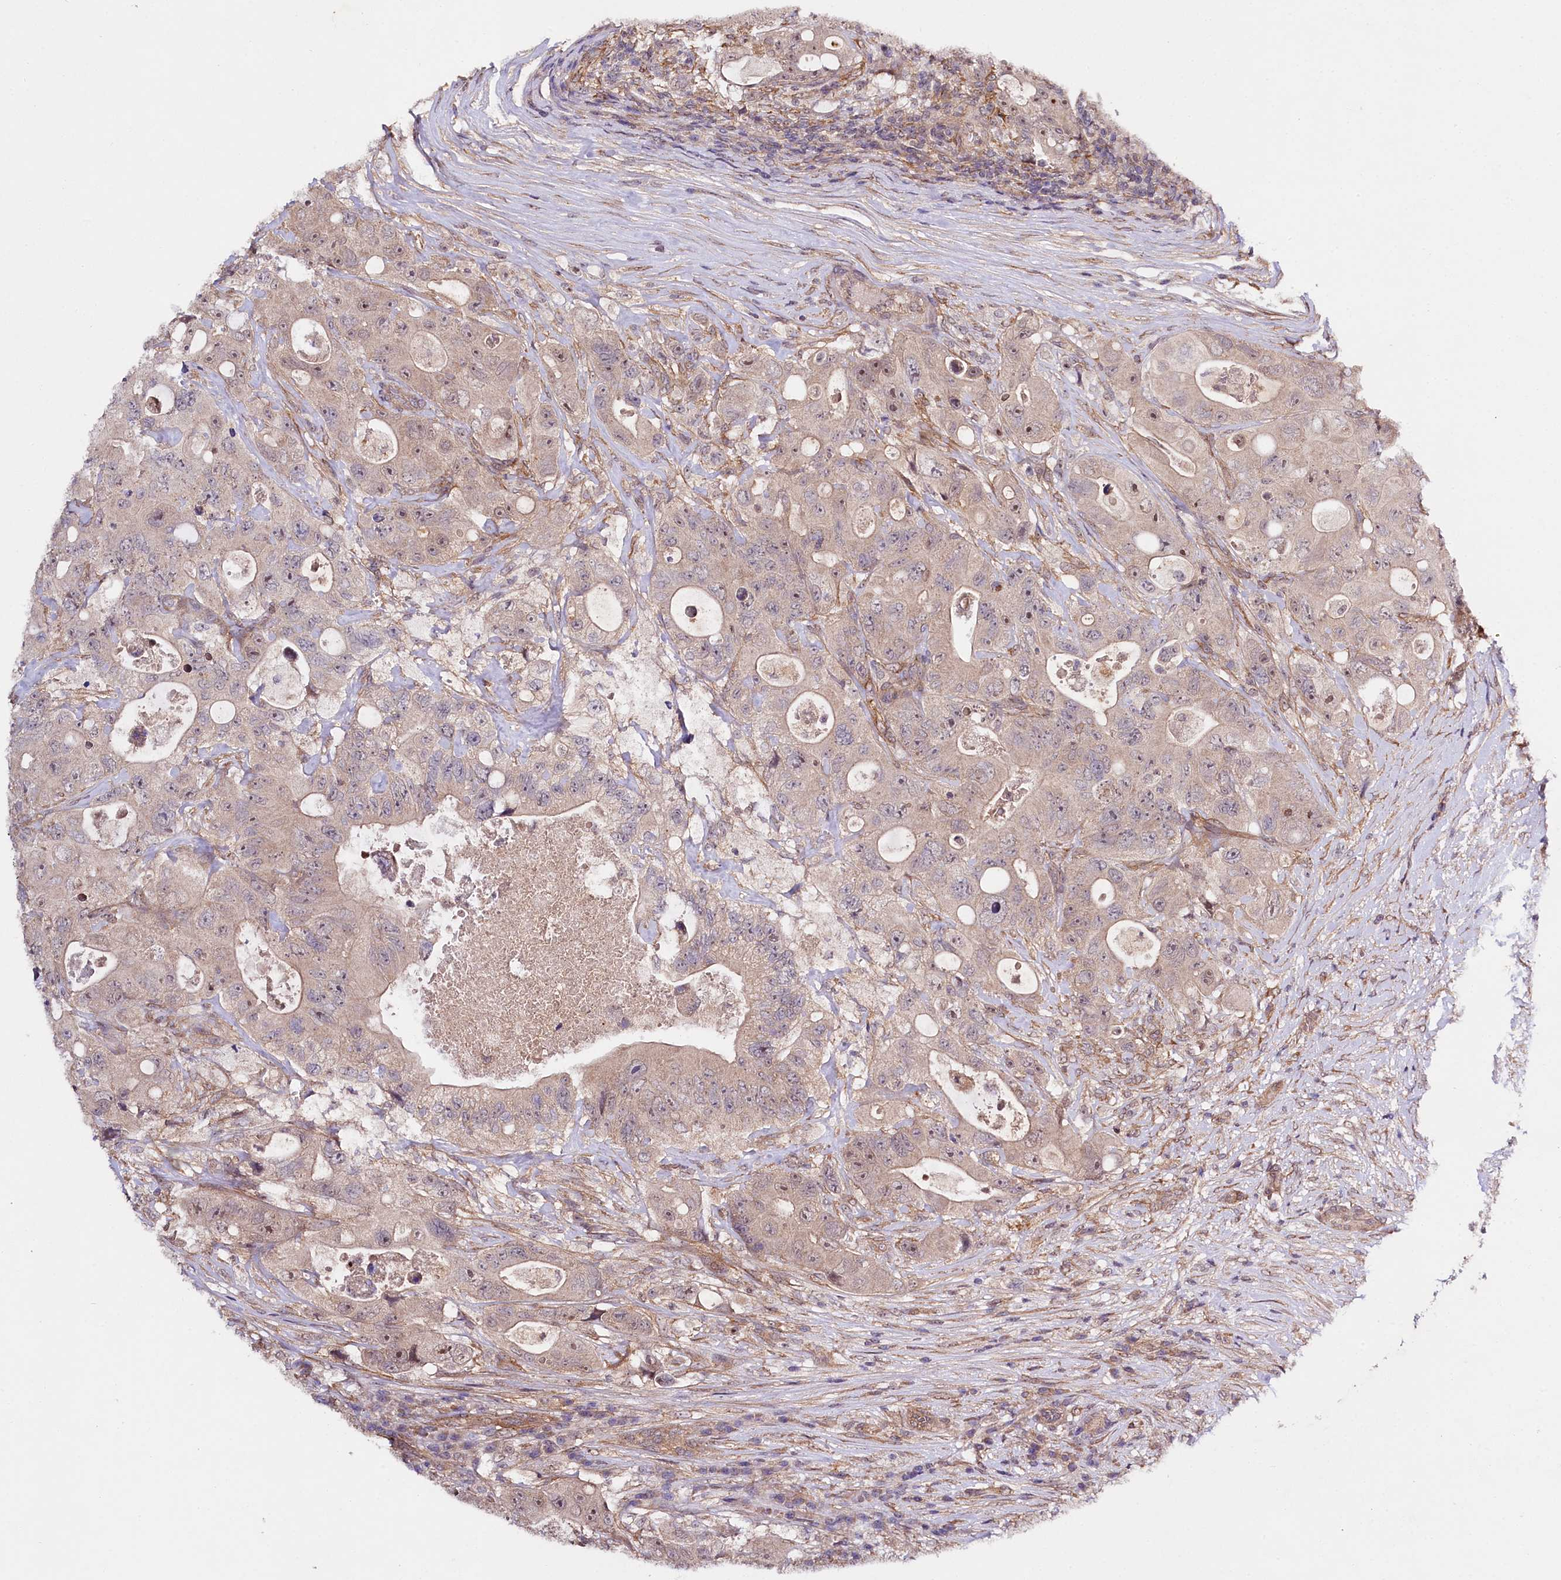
{"staining": {"intensity": "weak", "quantity": "25%-75%", "location": "cytoplasmic/membranous,nuclear"}, "tissue": "colorectal cancer", "cell_type": "Tumor cells", "image_type": "cancer", "snomed": [{"axis": "morphology", "description": "Adenocarcinoma, NOS"}, {"axis": "topography", "description": "Colon"}], "caption": "A brown stain labels weak cytoplasmic/membranous and nuclear staining of a protein in adenocarcinoma (colorectal) tumor cells. (brown staining indicates protein expression, while blue staining denotes nuclei).", "gene": "PHLDB1", "patient": {"sex": "female", "age": 46}}